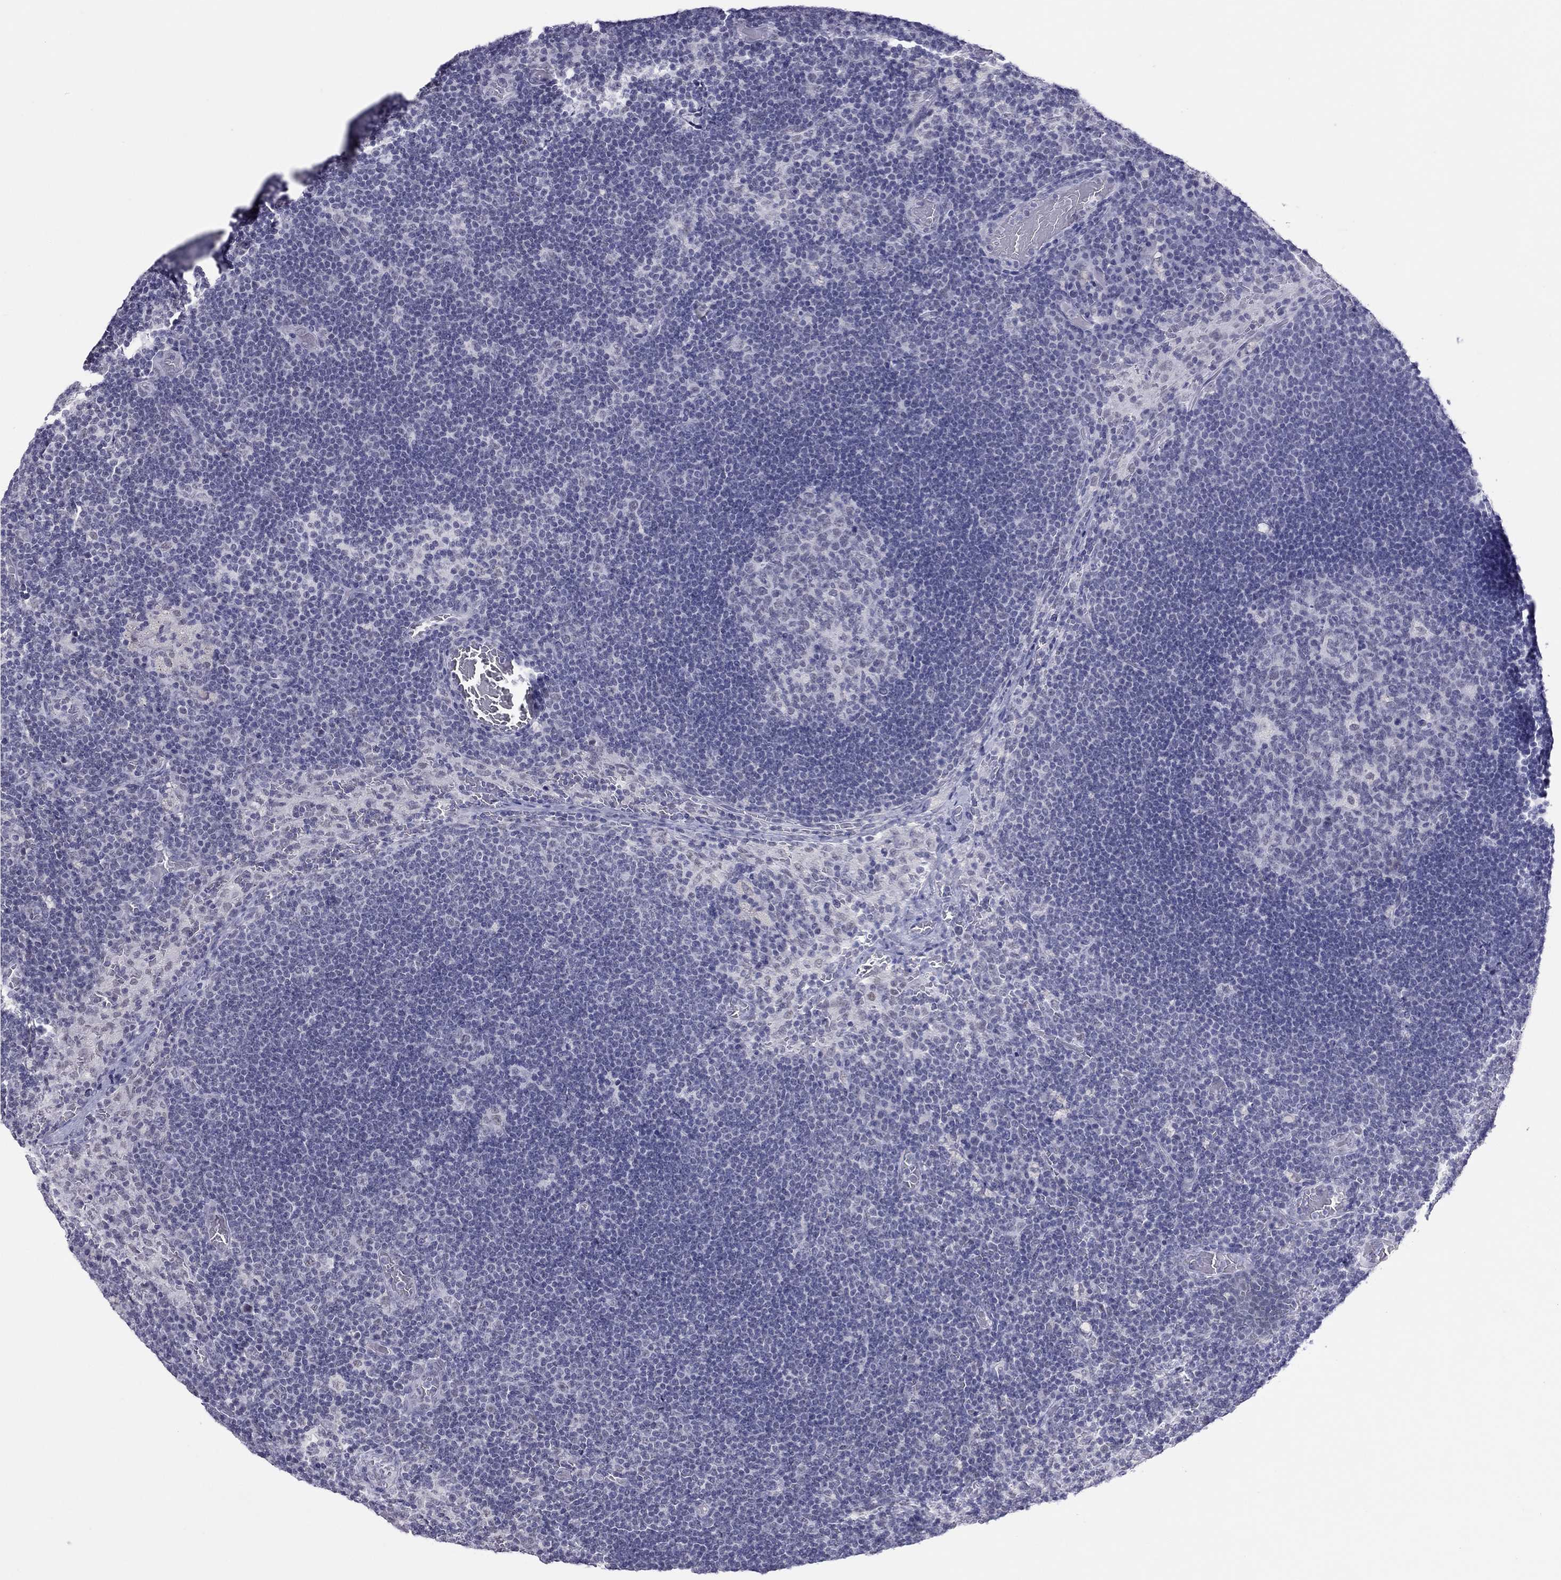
{"staining": {"intensity": "negative", "quantity": "none", "location": "none"}, "tissue": "lymph node", "cell_type": "Germinal center cells", "image_type": "normal", "snomed": [{"axis": "morphology", "description": "Normal tissue, NOS"}, {"axis": "topography", "description": "Lymph node"}], "caption": "Lymph node was stained to show a protein in brown. There is no significant positivity in germinal center cells. (DAB immunohistochemistry, high magnification).", "gene": "JHY", "patient": {"sex": "male", "age": 63}}